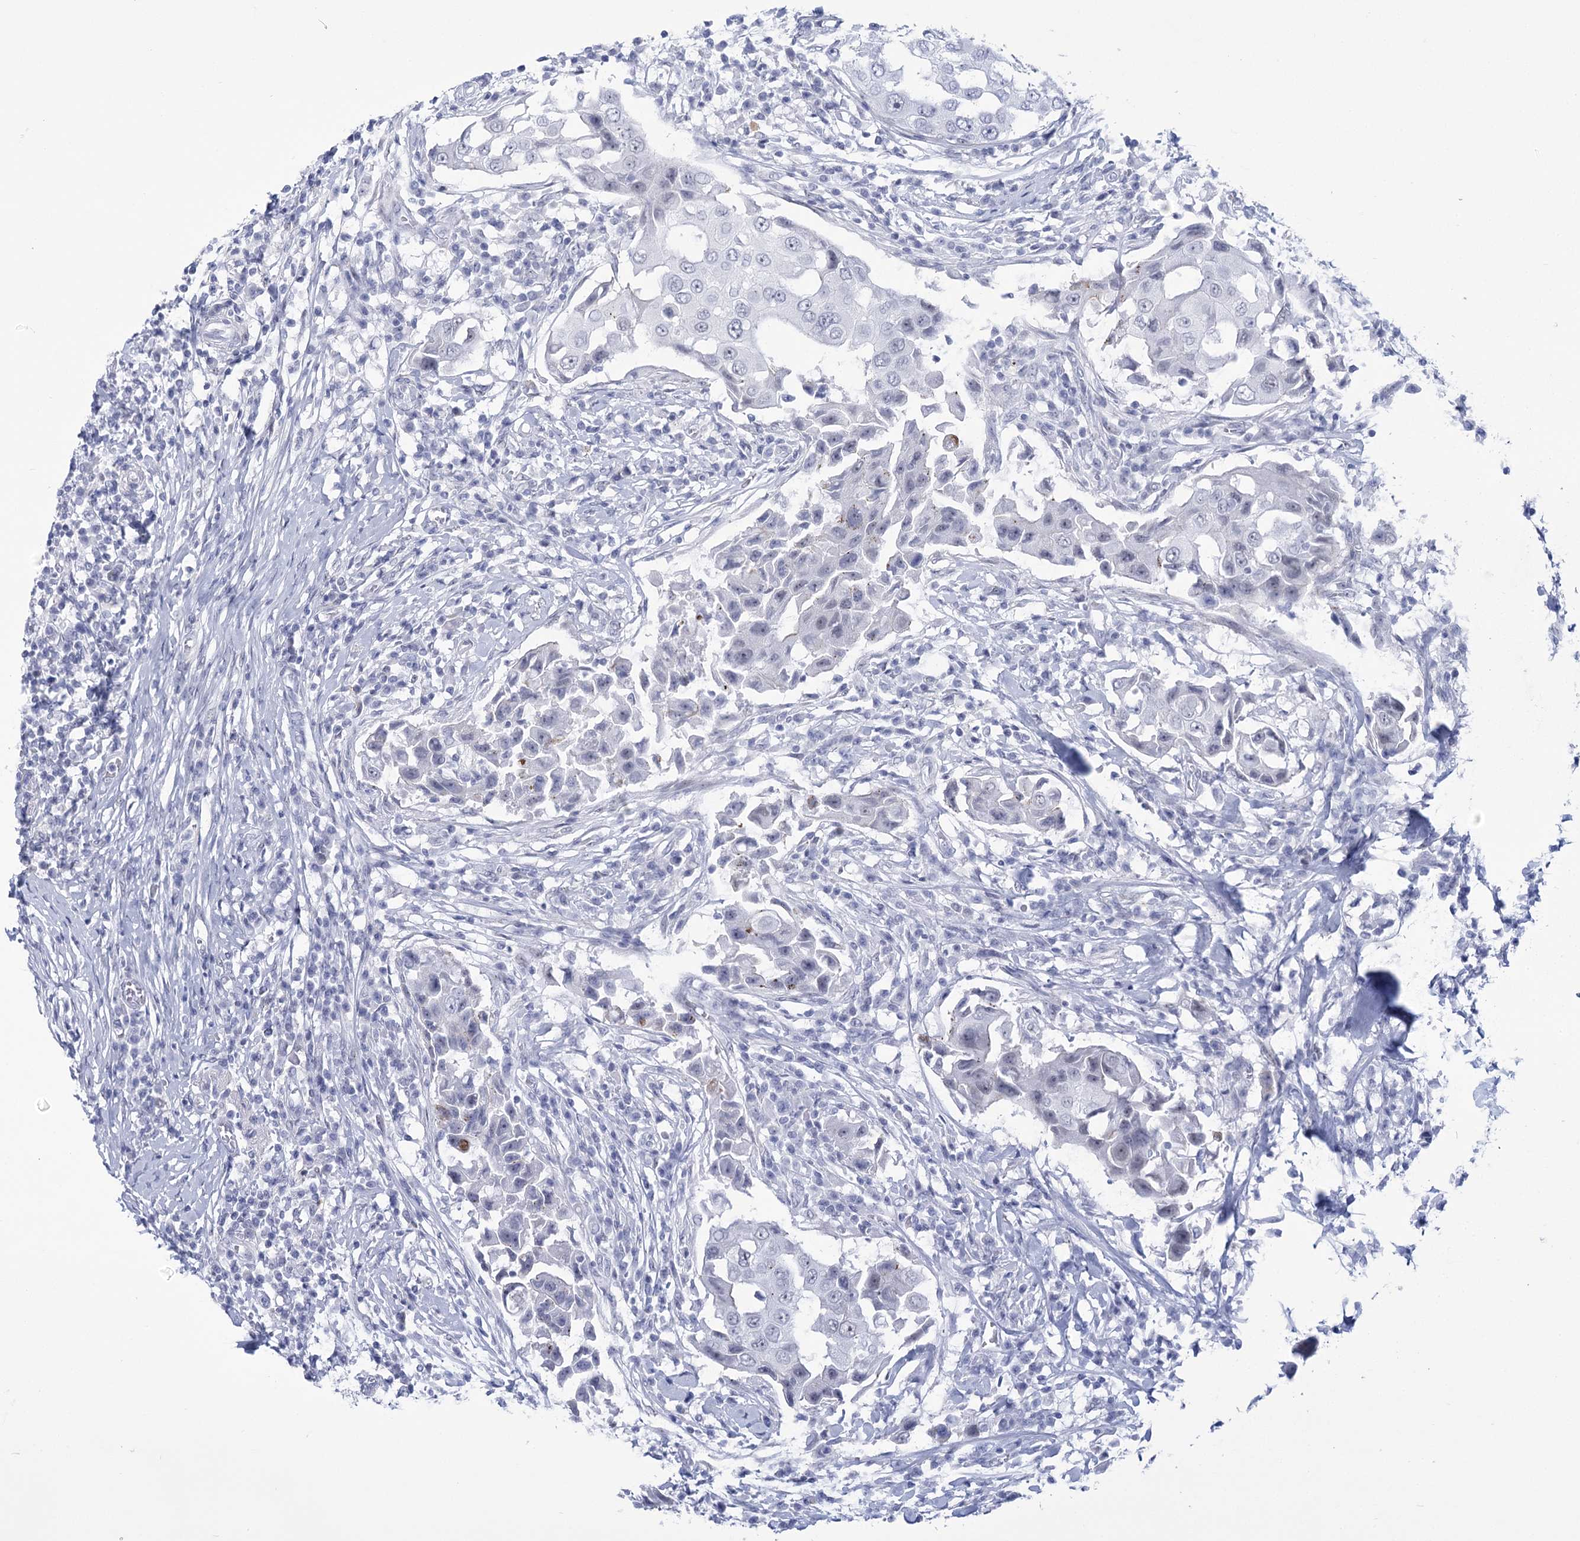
{"staining": {"intensity": "negative", "quantity": "none", "location": "none"}, "tissue": "breast cancer", "cell_type": "Tumor cells", "image_type": "cancer", "snomed": [{"axis": "morphology", "description": "Duct carcinoma"}, {"axis": "topography", "description": "Breast"}], "caption": "Tumor cells are negative for brown protein staining in breast intraductal carcinoma.", "gene": "HORMAD1", "patient": {"sex": "female", "age": 27}}